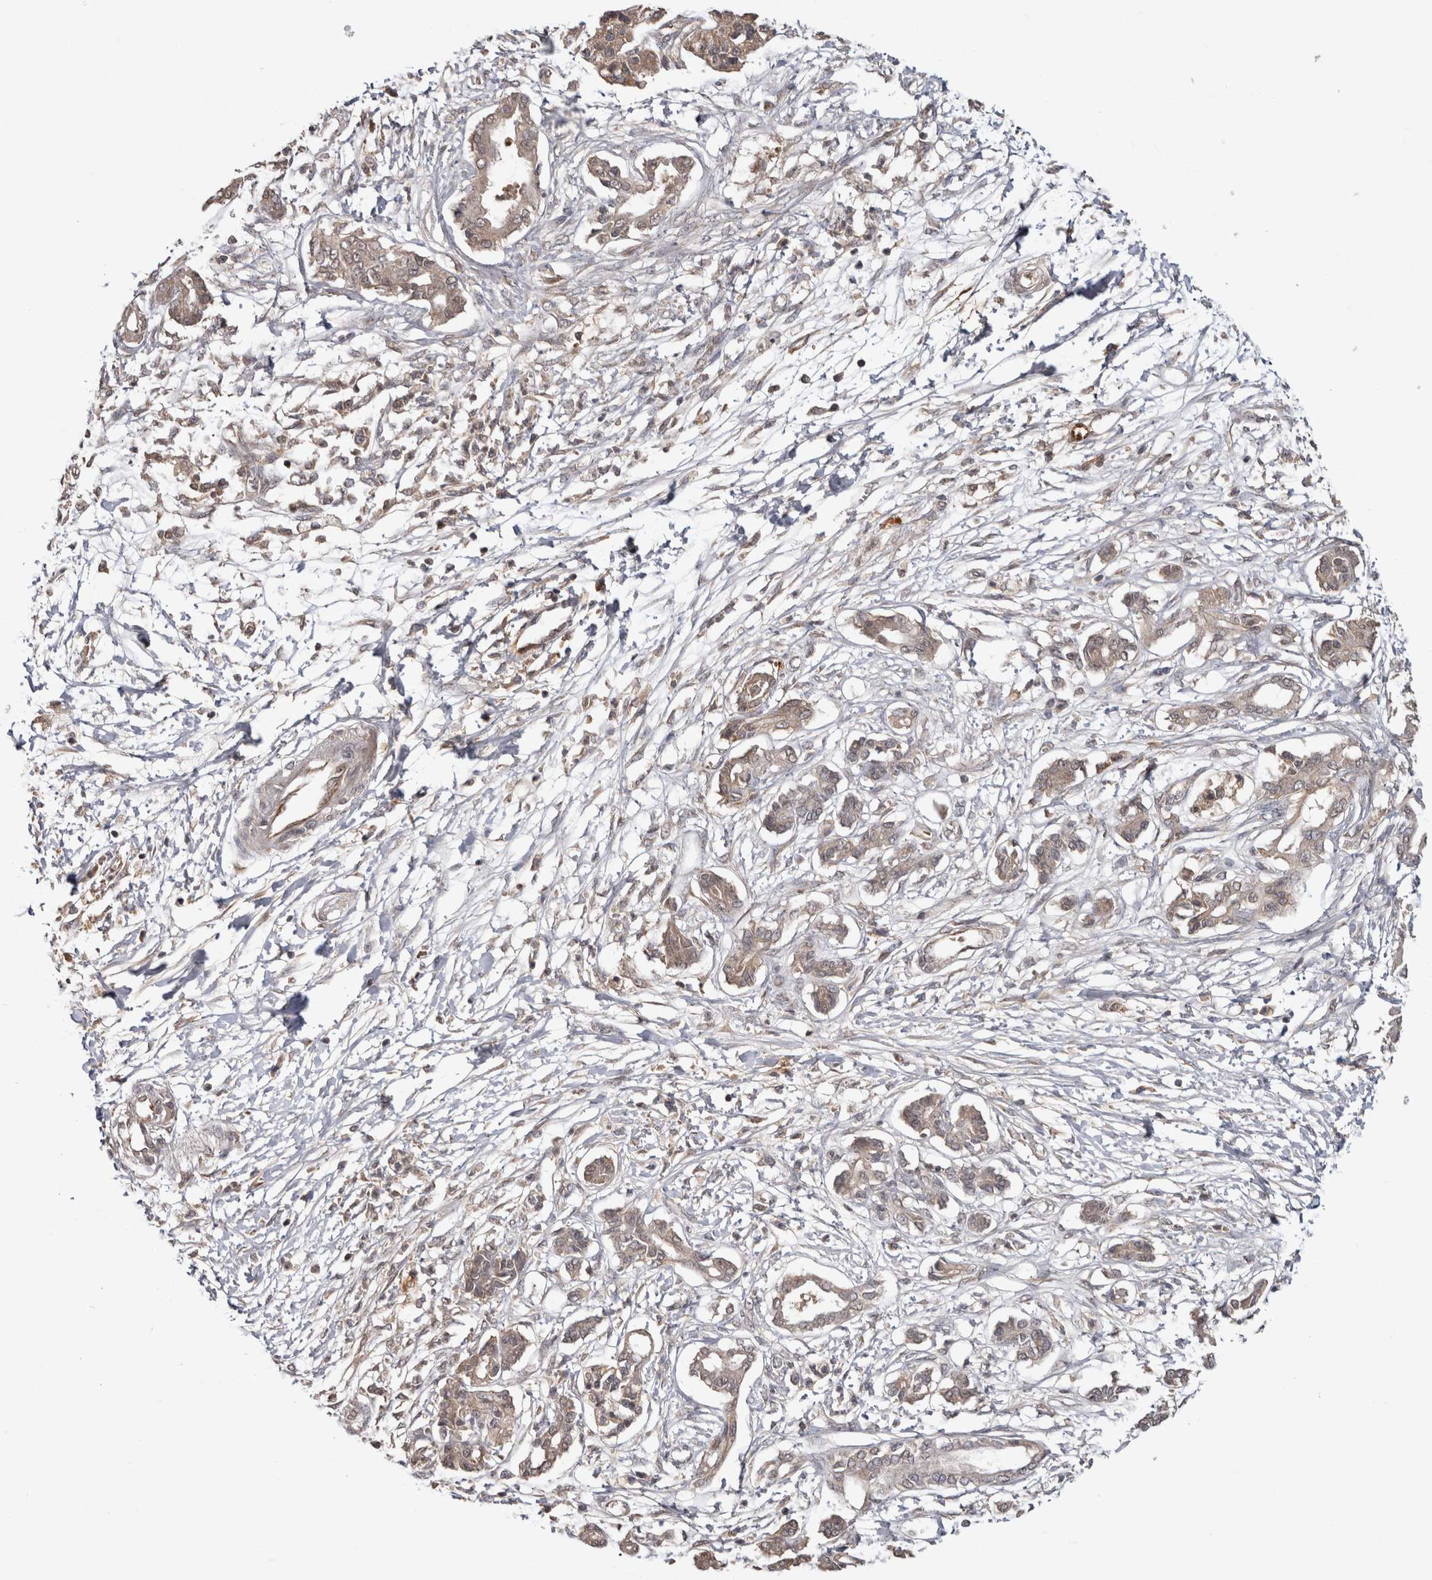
{"staining": {"intensity": "weak", "quantity": "<25%", "location": "cytoplasmic/membranous"}, "tissue": "pancreatic cancer", "cell_type": "Tumor cells", "image_type": "cancer", "snomed": [{"axis": "morphology", "description": "Adenocarcinoma, NOS"}, {"axis": "topography", "description": "Pancreas"}], "caption": "The image exhibits no significant expression in tumor cells of adenocarcinoma (pancreatic).", "gene": "HMOX2", "patient": {"sex": "male", "age": 56}}